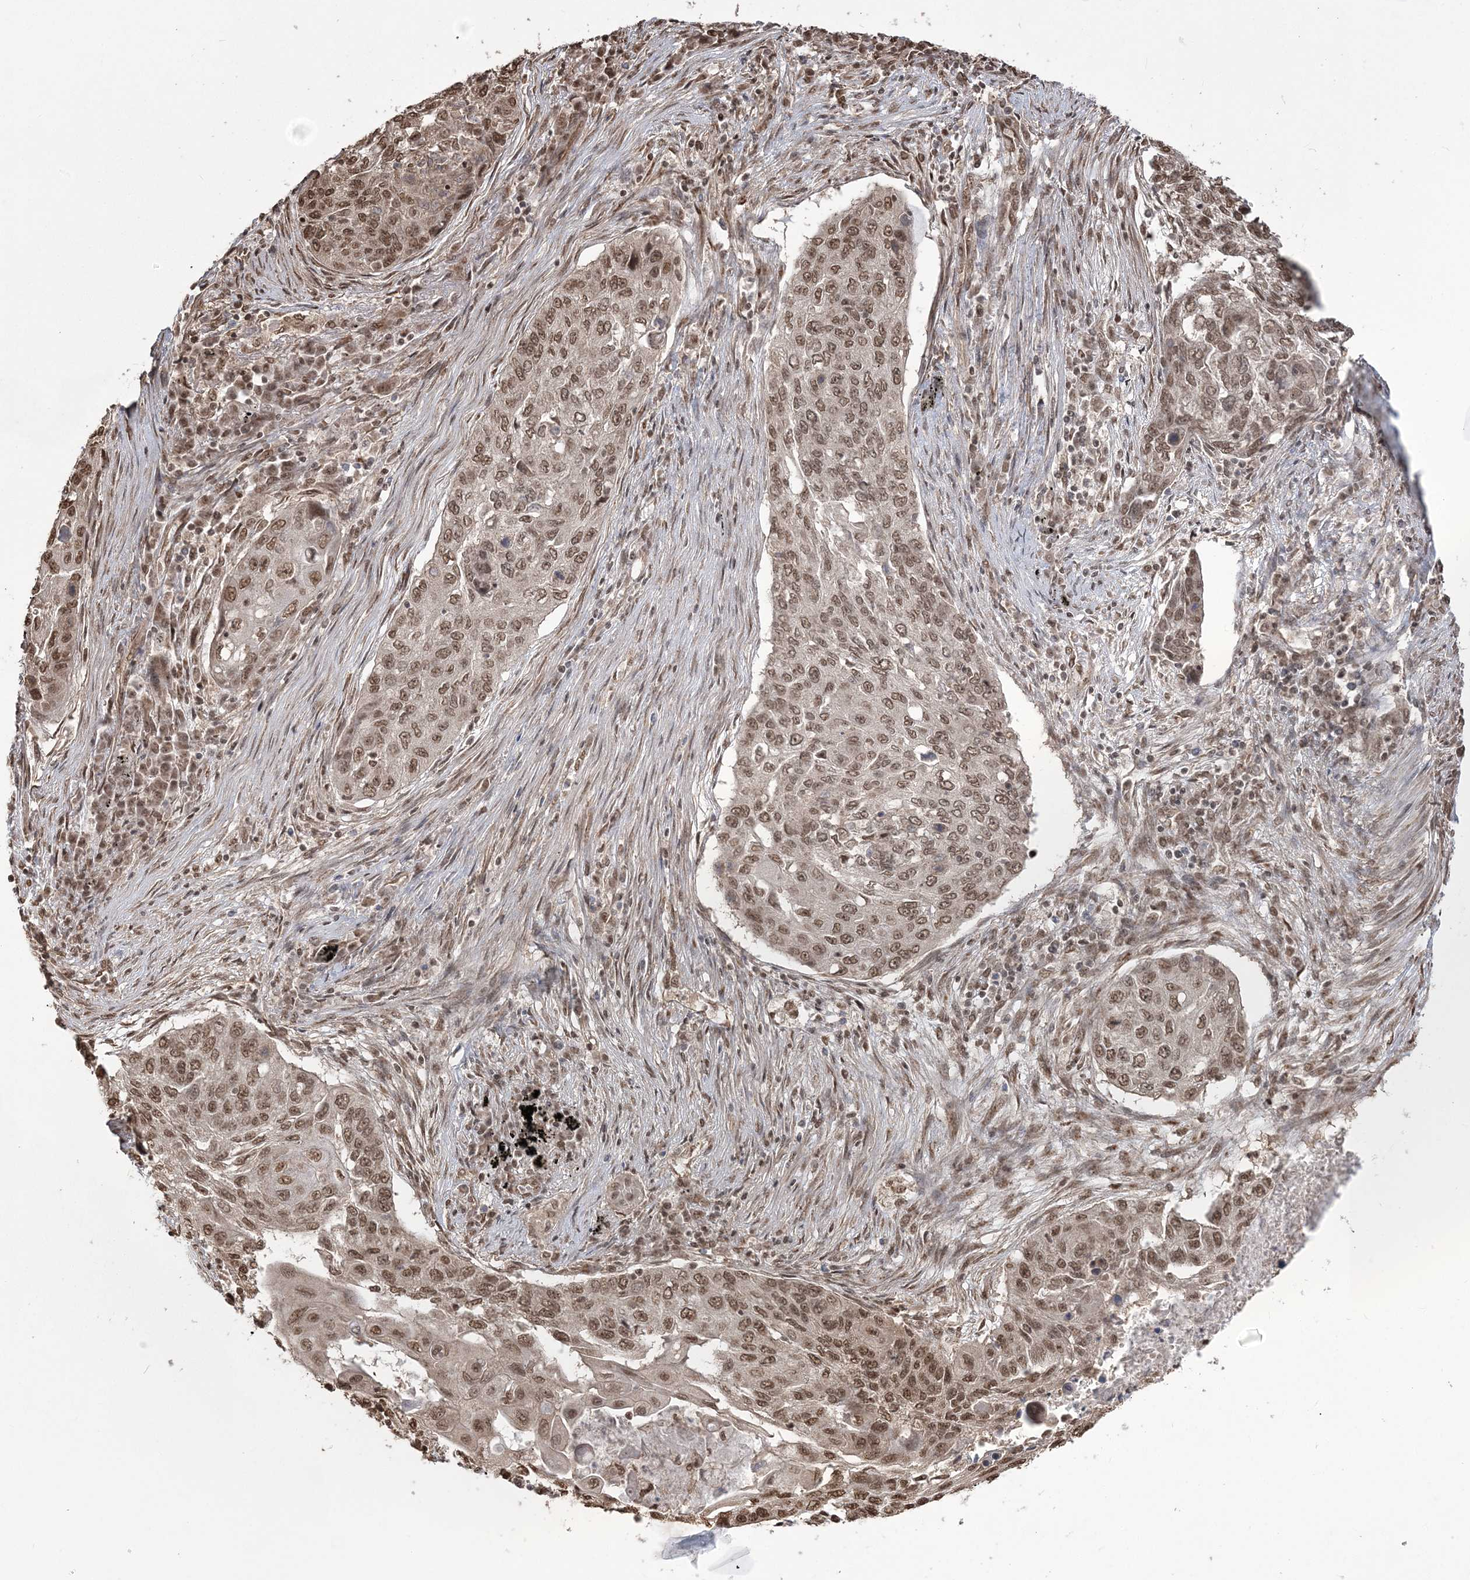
{"staining": {"intensity": "moderate", "quantity": ">75%", "location": "nuclear"}, "tissue": "lung cancer", "cell_type": "Tumor cells", "image_type": "cancer", "snomed": [{"axis": "morphology", "description": "Squamous cell carcinoma, NOS"}, {"axis": "topography", "description": "Lung"}], "caption": "Lung cancer stained with immunohistochemistry (IHC) demonstrates moderate nuclear positivity in approximately >75% of tumor cells.", "gene": "ZNF839", "patient": {"sex": "female", "age": 63}}